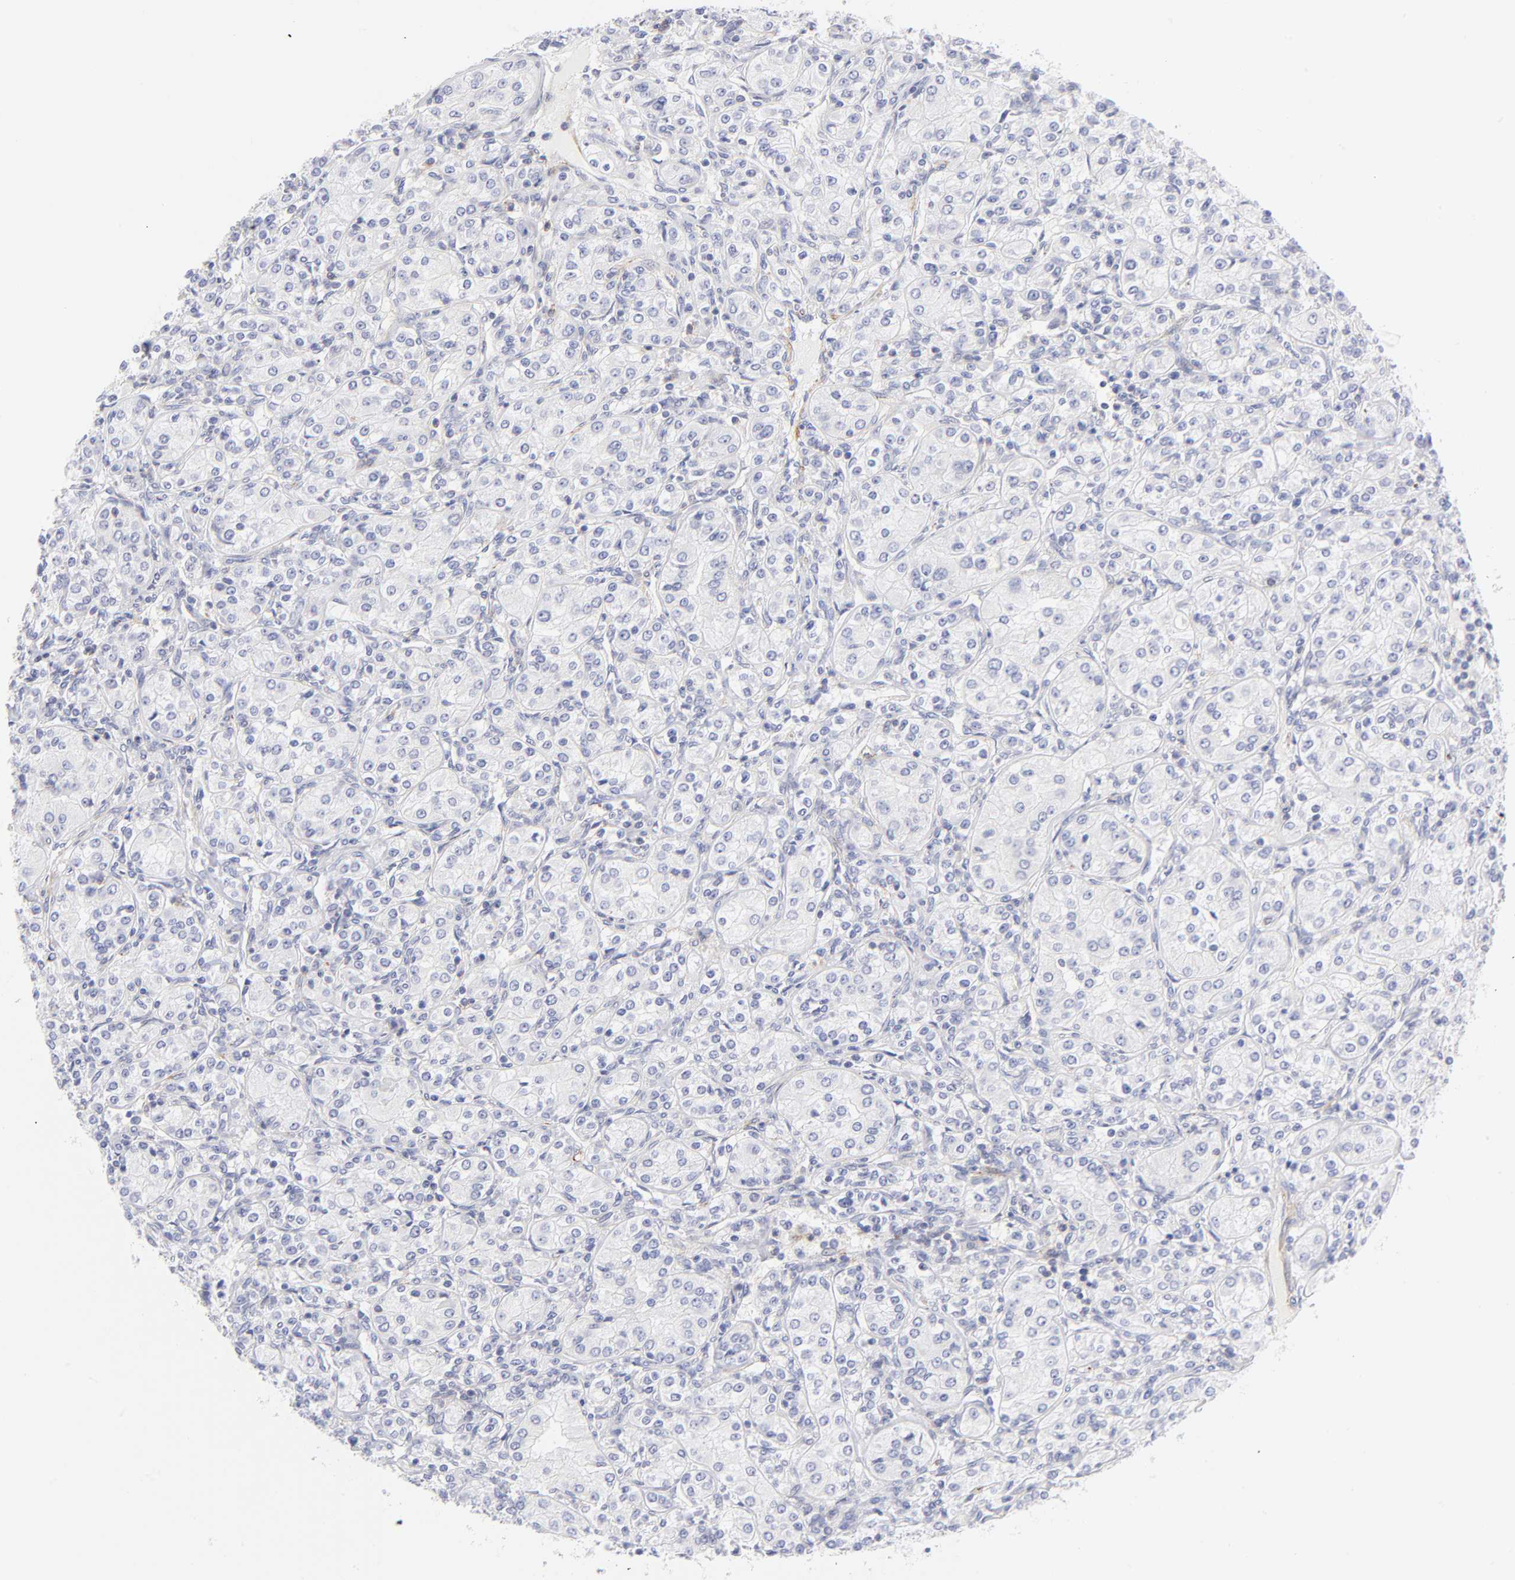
{"staining": {"intensity": "negative", "quantity": "none", "location": "none"}, "tissue": "renal cancer", "cell_type": "Tumor cells", "image_type": "cancer", "snomed": [{"axis": "morphology", "description": "Adenocarcinoma, NOS"}, {"axis": "topography", "description": "Kidney"}], "caption": "This is a histopathology image of IHC staining of adenocarcinoma (renal), which shows no positivity in tumor cells.", "gene": "ACTA2", "patient": {"sex": "male", "age": 77}}